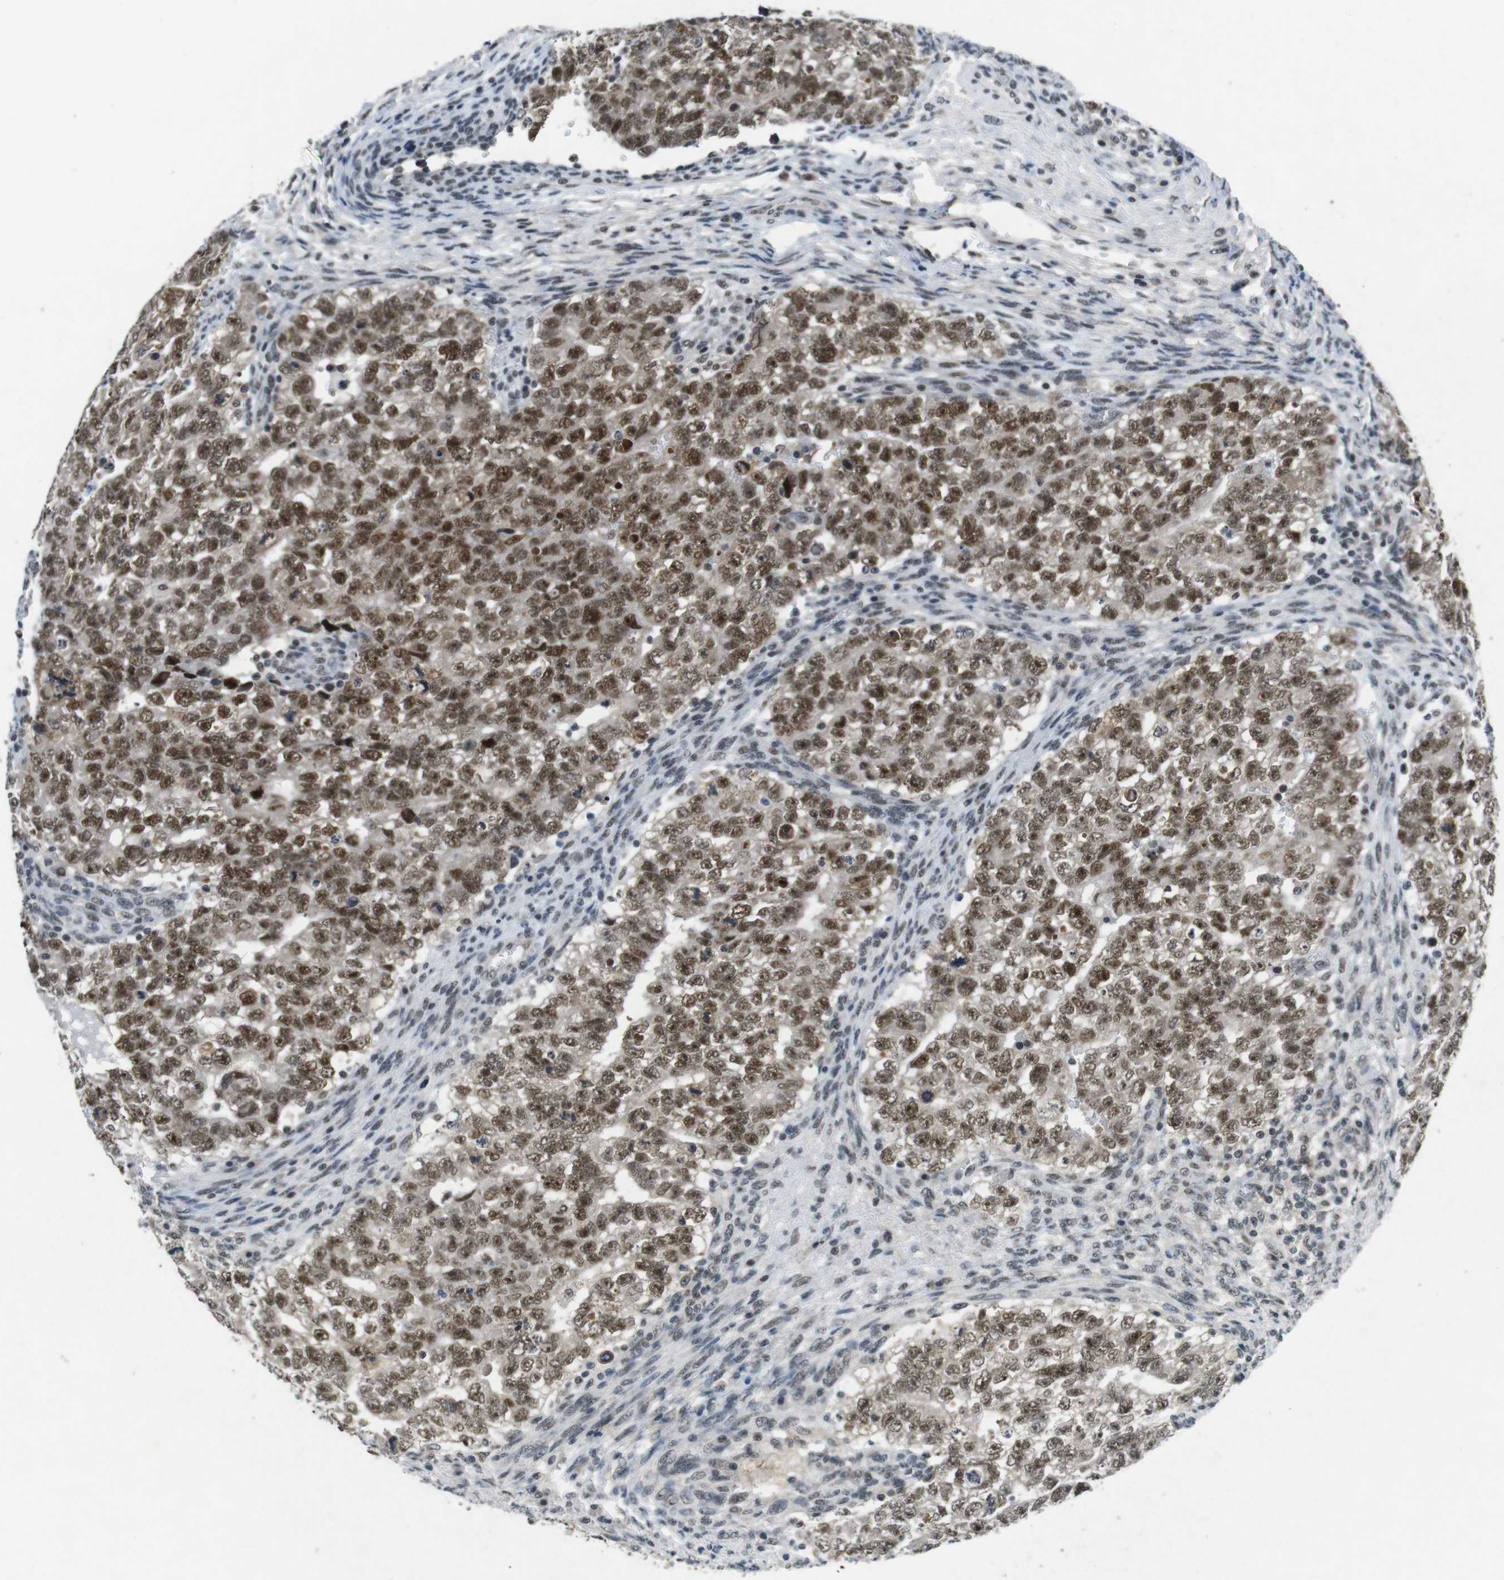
{"staining": {"intensity": "moderate", "quantity": ">75%", "location": "nuclear"}, "tissue": "testis cancer", "cell_type": "Tumor cells", "image_type": "cancer", "snomed": [{"axis": "morphology", "description": "Seminoma, NOS"}, {"axis": "morphology", "description": "Carcinoma, Embryonal, NOS"}, {"axis": "topography", "description": "Testis"}], "caption": "Testis cancer (seminoma) stained for a protein displays moderate nuclear positivity in tumor cells.", "gene": "USP7", "patient": {"sex": "male", "age": 38}}